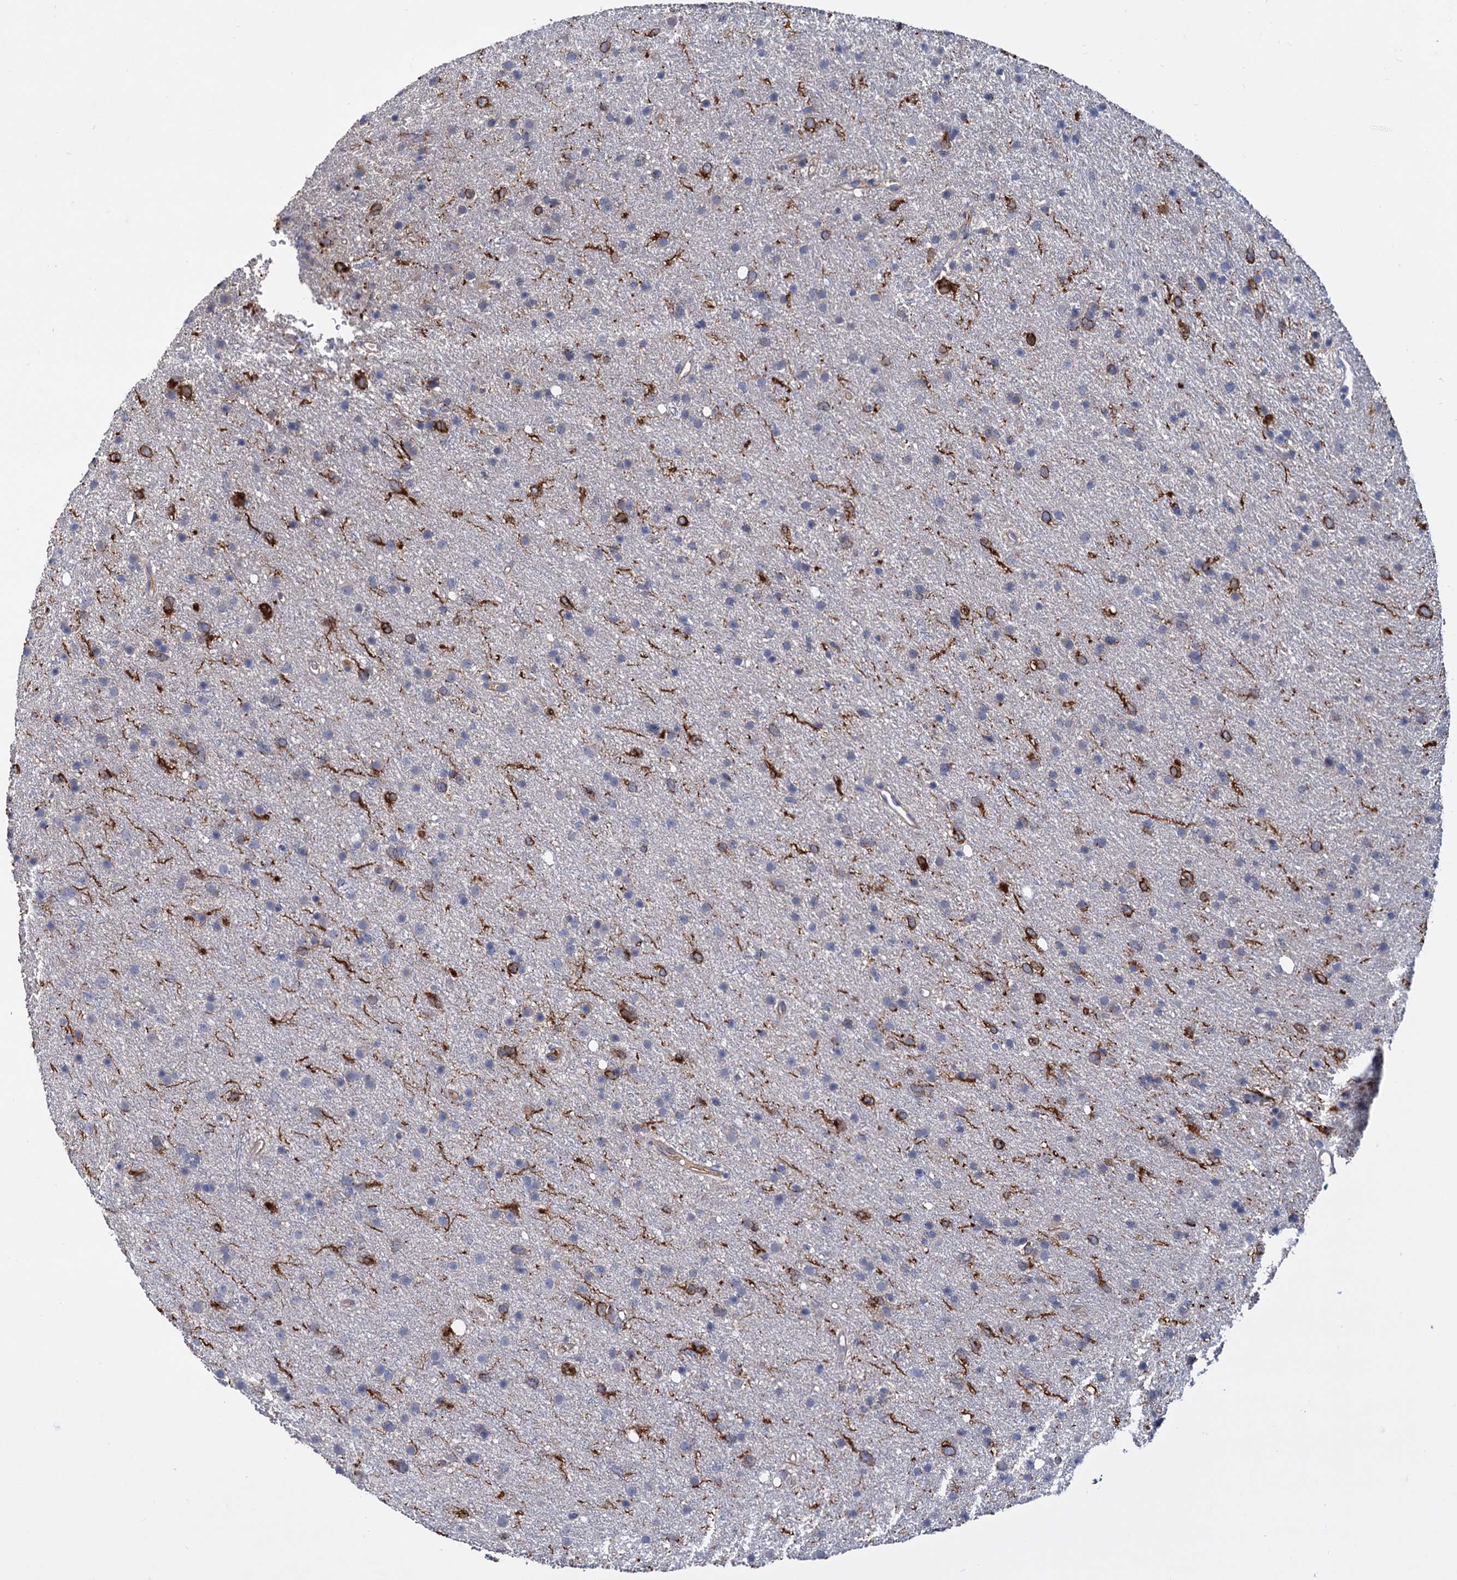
{"staining": {"intensity": "negative", "quantity": "none", "location": "none"}, "tissue": "glioma", "cell_type": "Tumor cells", "image_type": "cancer", "snomed": [{"axis": "morphology", "description": "Glioma, malignant, Low grade"}, {"axis": "topography", "description": "Cerebral cortex"}], "caption": "The micrograph demonstrates no staining of tumor cells in glioma.", "gene": "NPAS4", "patient": {"sex": "female", "age": 39}}